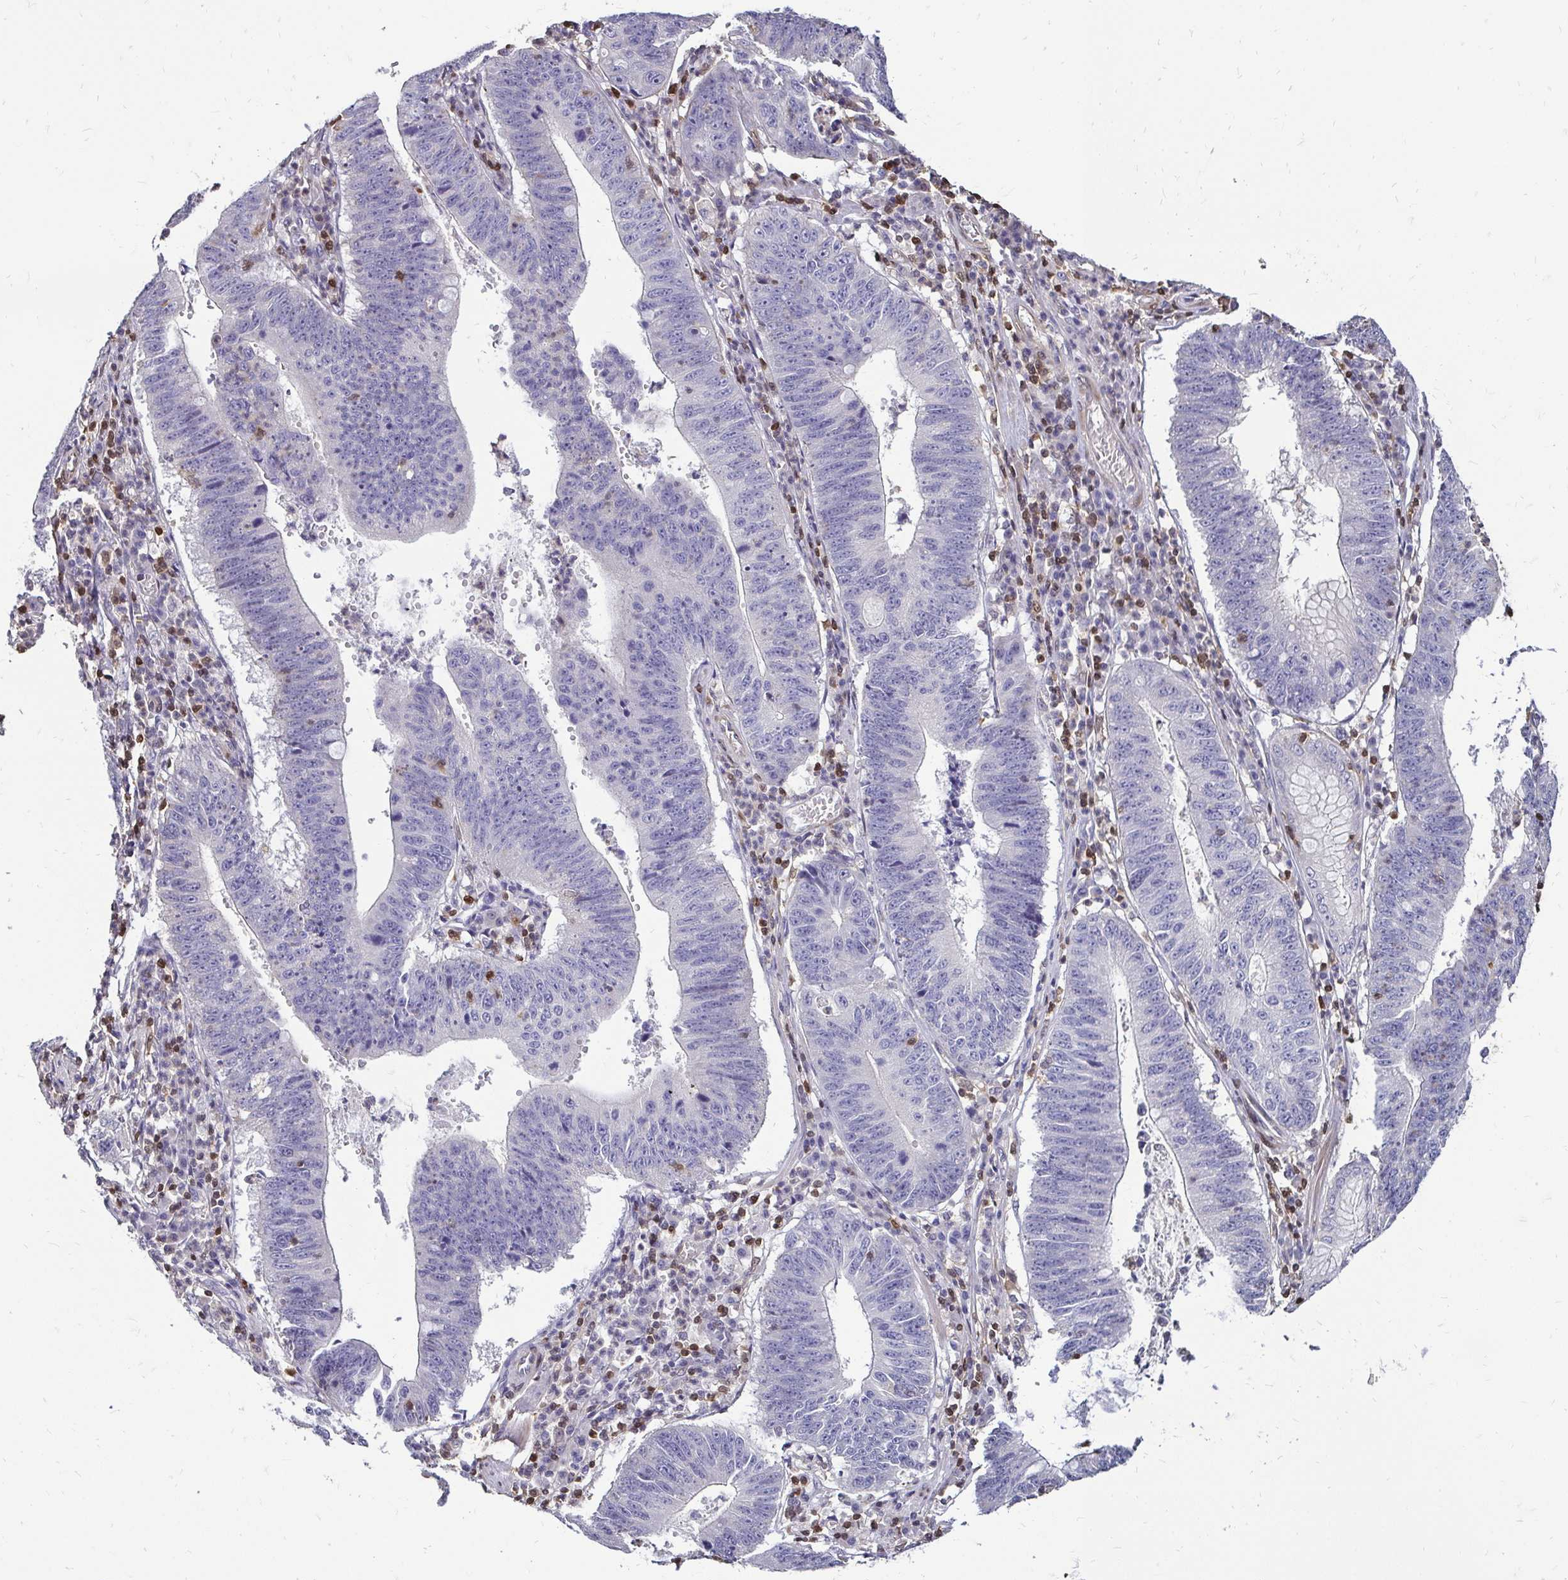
{"staining": {"intensity": "negative", "quantity": "none", "location": "none"}, "tissue": "stomach cancer", "cell_type": "Tumor cells", "image_type": "cancer", "snomed": [{"axis": "morphology", "description": "Adenocarcinoma, NOS"}, {"axis": "topography", "description": "Stomach"}], "caption": "This is a image of IHC staining of stomach cancer, which shows no positivity in tumor cells.", "gene": "ZFP1", "patient": {"sex": "male", "age": 59}}